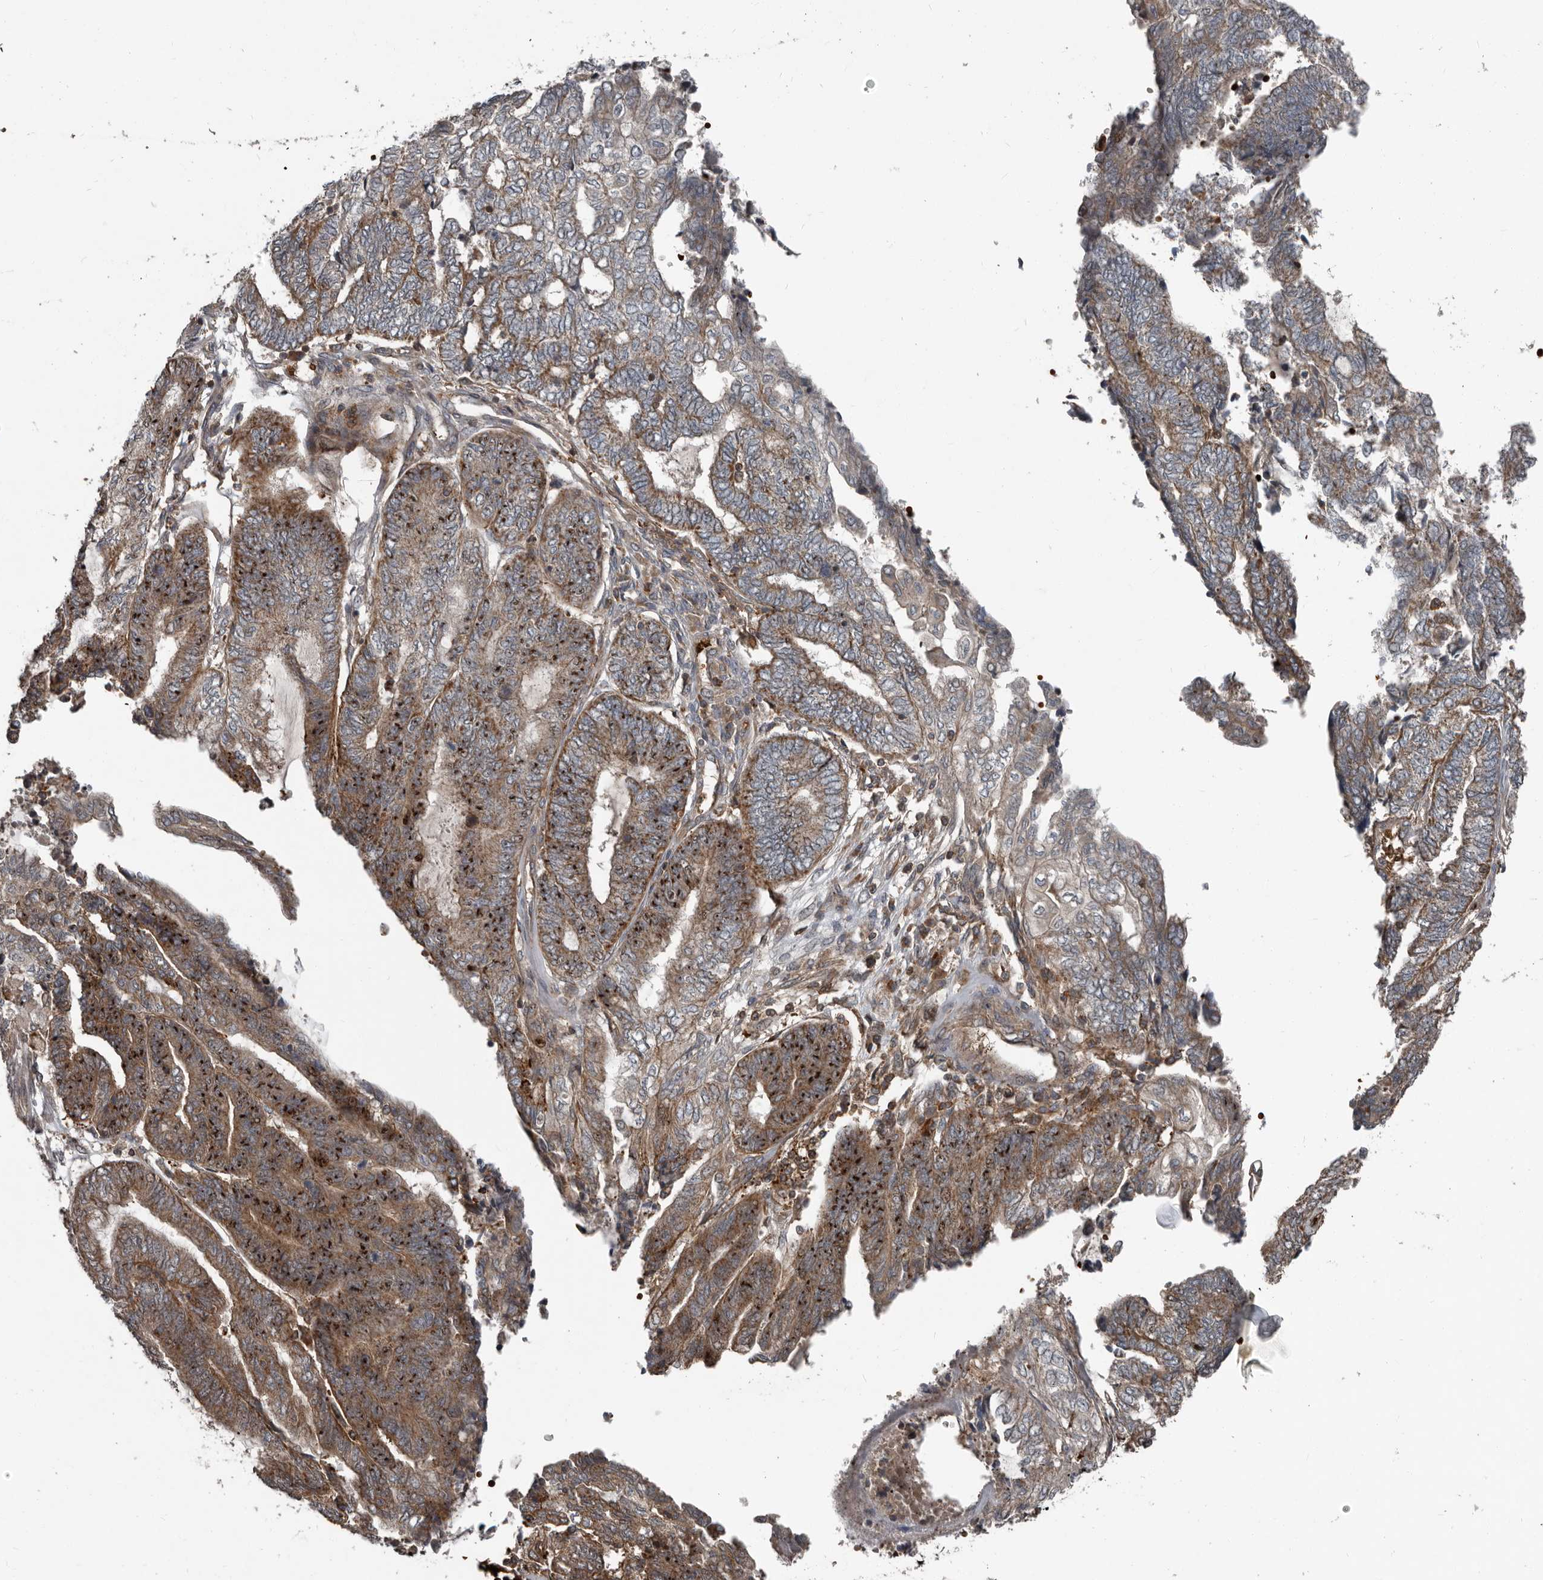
{"staining": {"intensity": "moderate", "quantity": ">75%", "location": "cytoplasmic/membranous"}, "tissue": "endometrial cancer", "cell_type": "Tumor cells", "image_type": "cancer", "snomed": [{"axis": "morphology", "description": "Adenocarcinoma, NOS"}, {"axis": "topography", "description": "Uterus"}, {"axis": "topography", "description": "Endometrium"}], "caption": "A high-resolution photomicrograph shows immunohistochemistry staining of endometrial cancer (adenocarcinoma), which reveals moderate cytoplasmic/membranous positivity in approximately >75% of tumor cells. (DAB (3,3'-diaminobenzidine) IHC, brown staining for protein, blue staining for nuclei).", "gene": "FBXO31", "patient": {"sex": "female", "age": 70}}